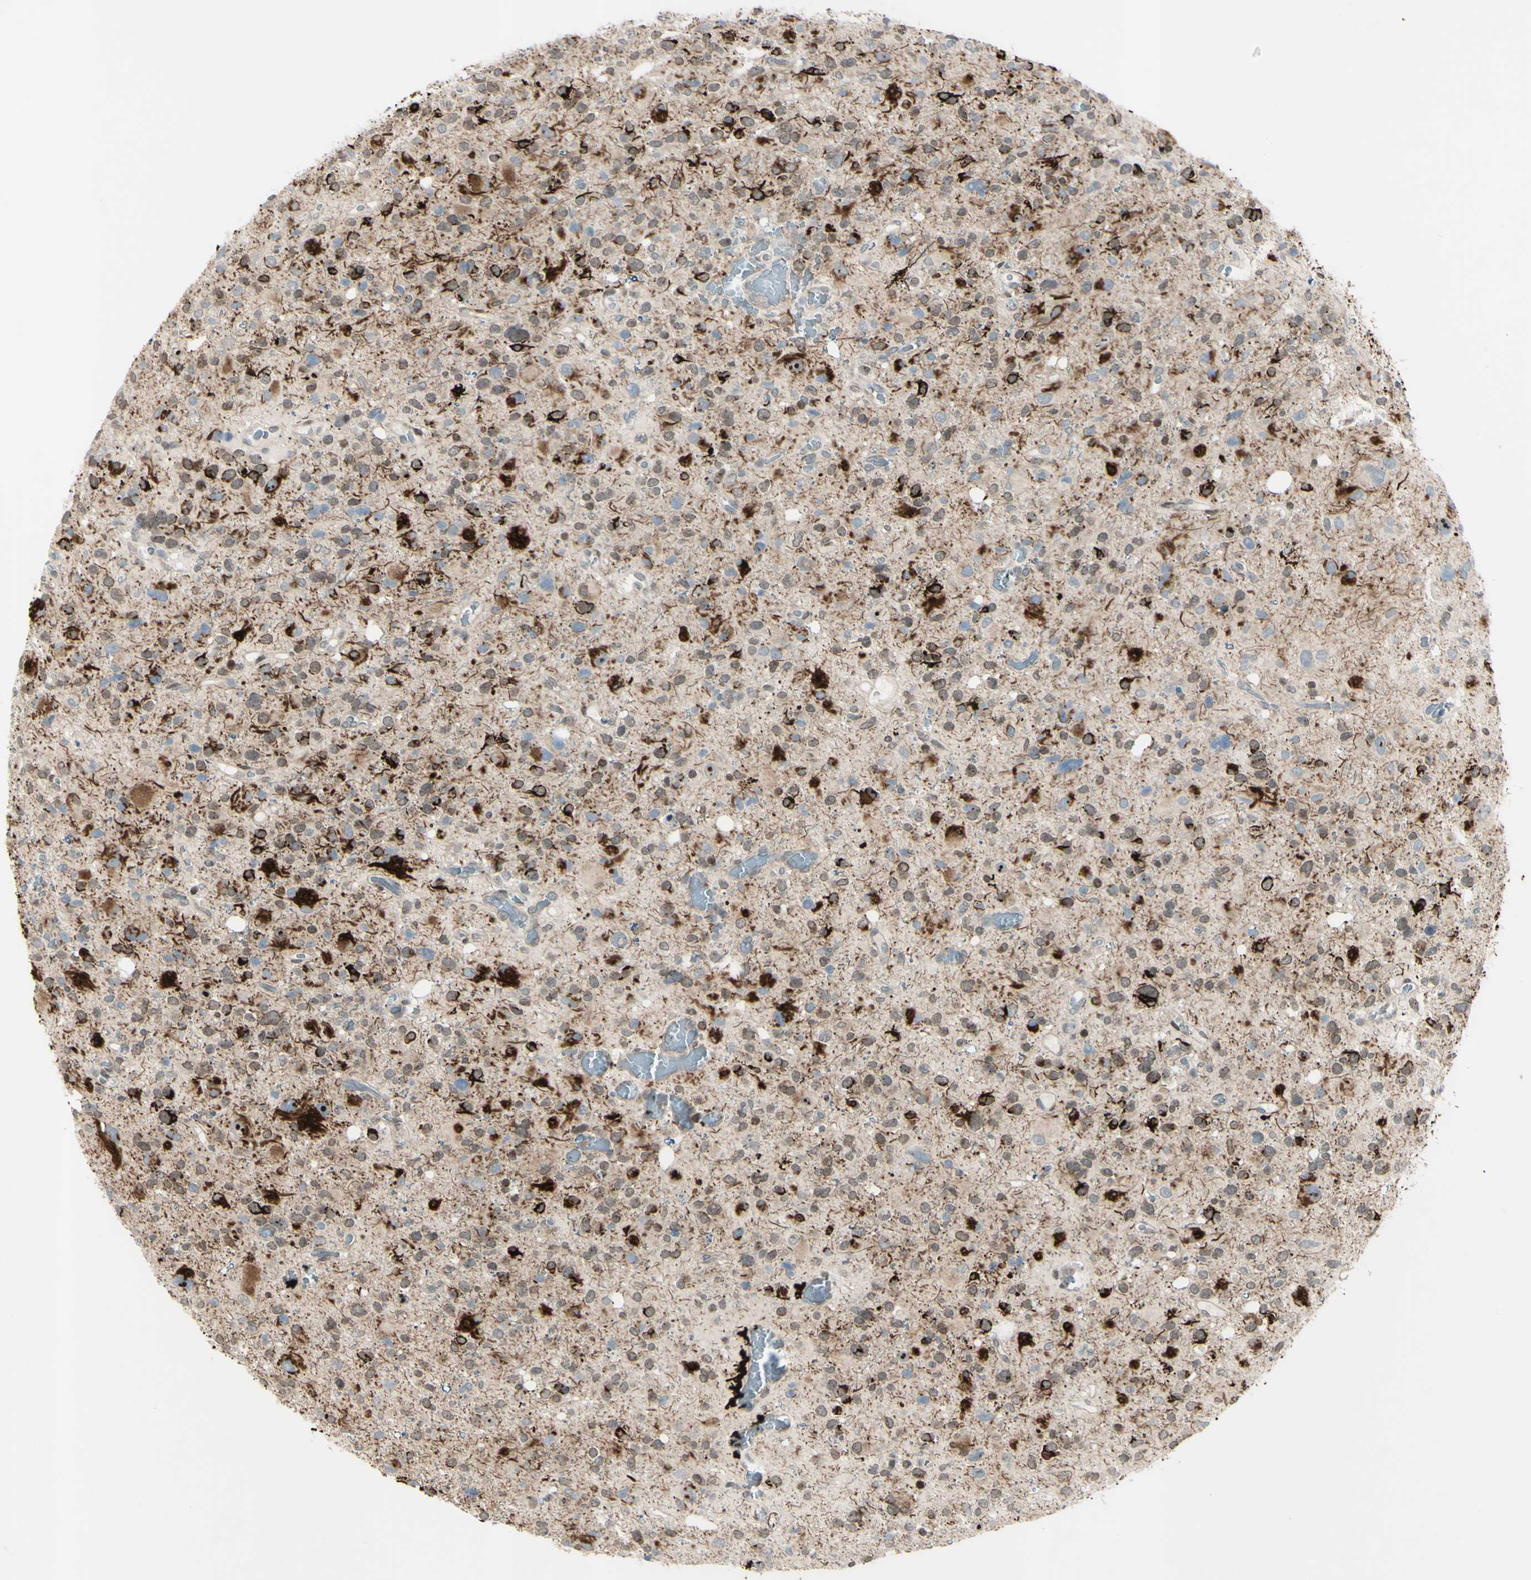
{"staining": {"intensity": "negative", "quantity": "none", "location": "none"}, "tissue": "glioma", "cell_type": "Tumor cells", "image_type": "cancer", "snomed": [{"axis": "morphology", "description": "Glioma, malignant, High grade"}, {"axis": "topography", "description": "Brain"}], "caption": "A photomicrograph of human glioma is negative for staining in tumor cells.", "gene": "FGFR2", "patient": {"sex": "male", "age": 48}}